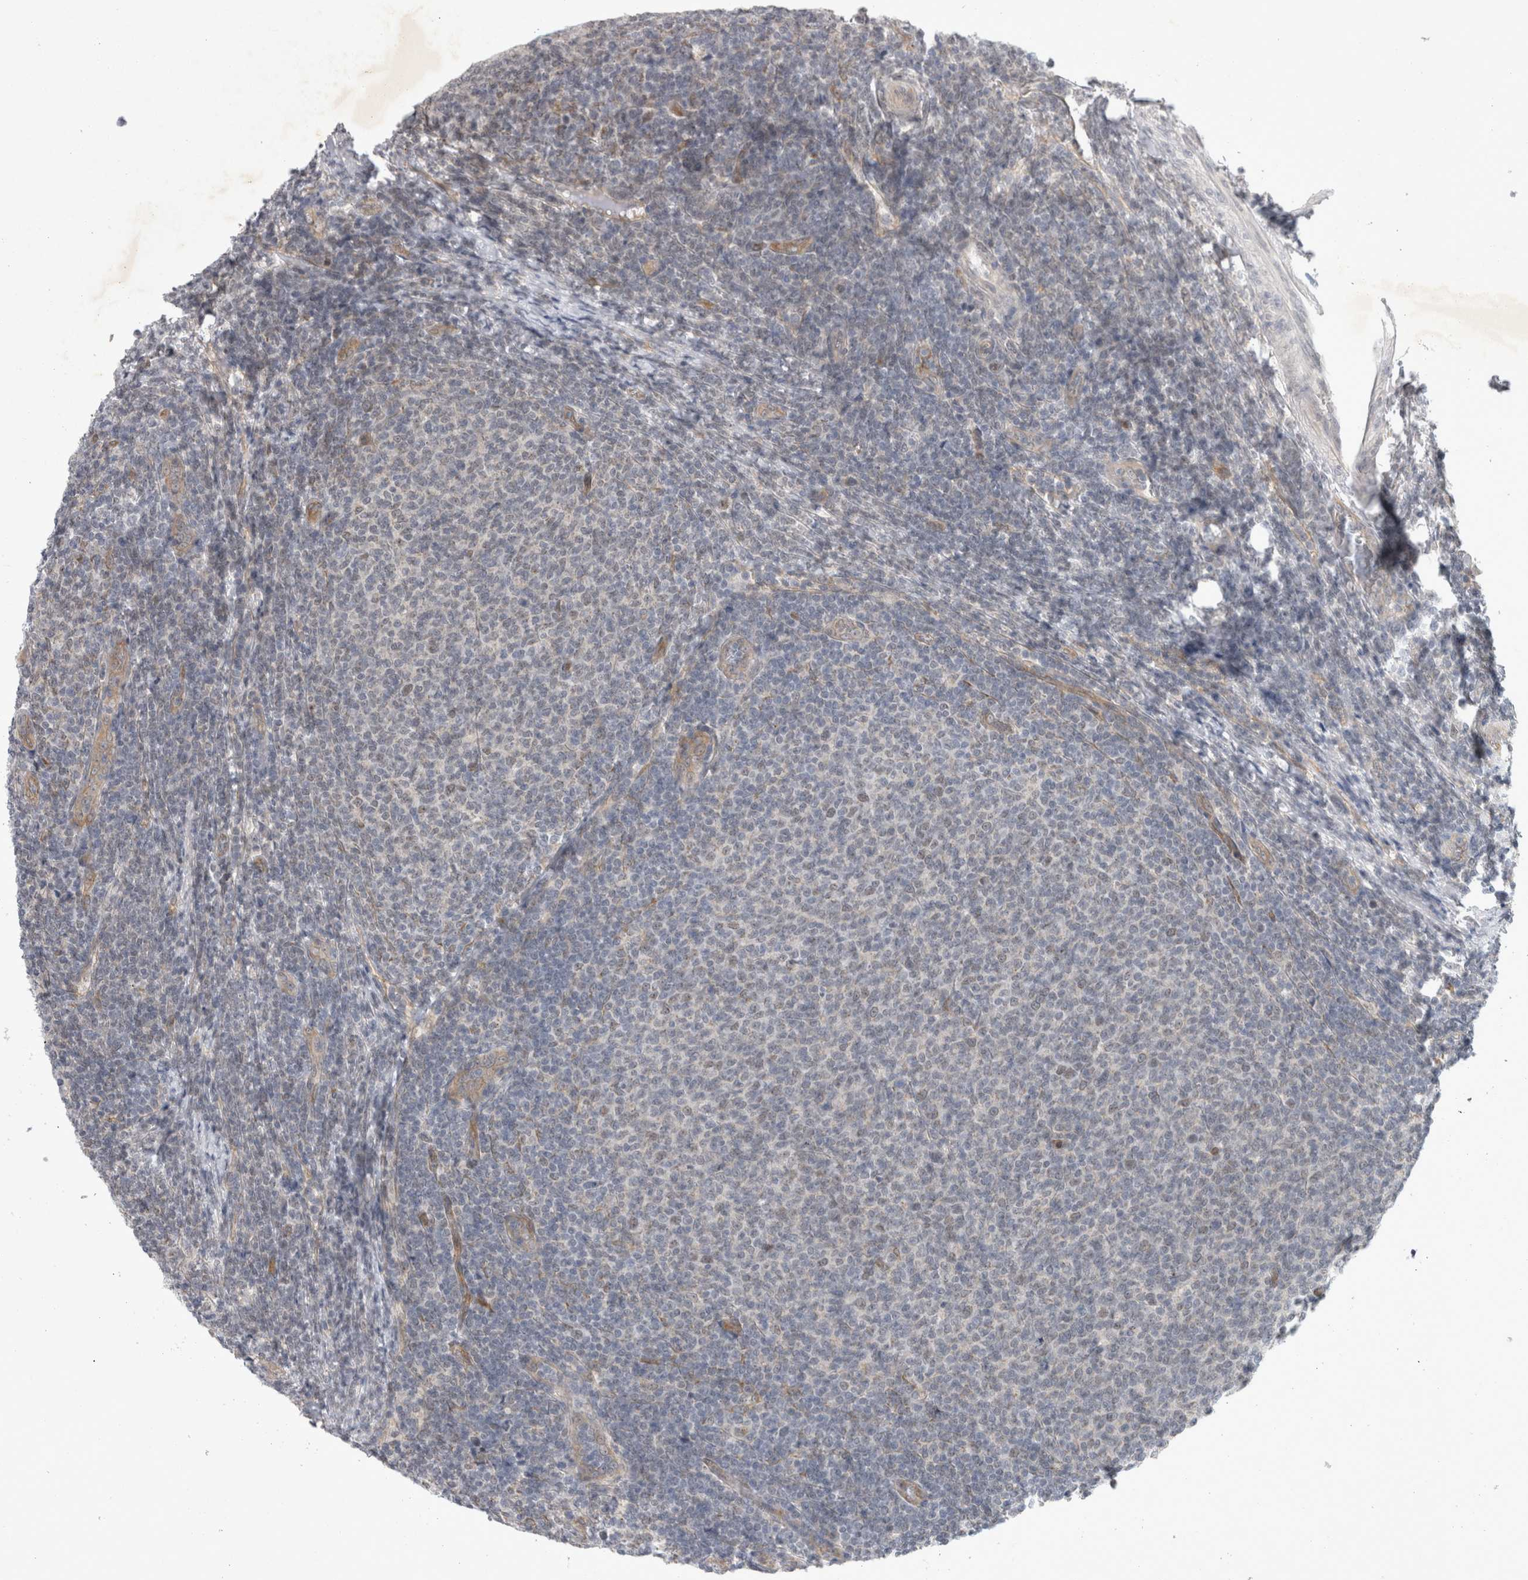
{"staining": {"intensity": "negative", "quantity": "none", "location": "none"}, "tissue": "lymphoma", "cell_type": "Tumor cells", "image_type": "cancer", "snomed": [{"axis": "morphology", "description": "Malignant lymphoma, non-Hodgkin's type, Low grade"}, {"axis": "topography", "description": "Lymph node"}], "caption": "The IHC histopathology image has no significant staining in tumor cells of malignant lymphoma, non-Hodgkin's type (low-grade) tissue. (IHC, brightfield microscopy, high magnification).", "gene": "PARP11", "patient": {"sex": "male", "age": 66}}